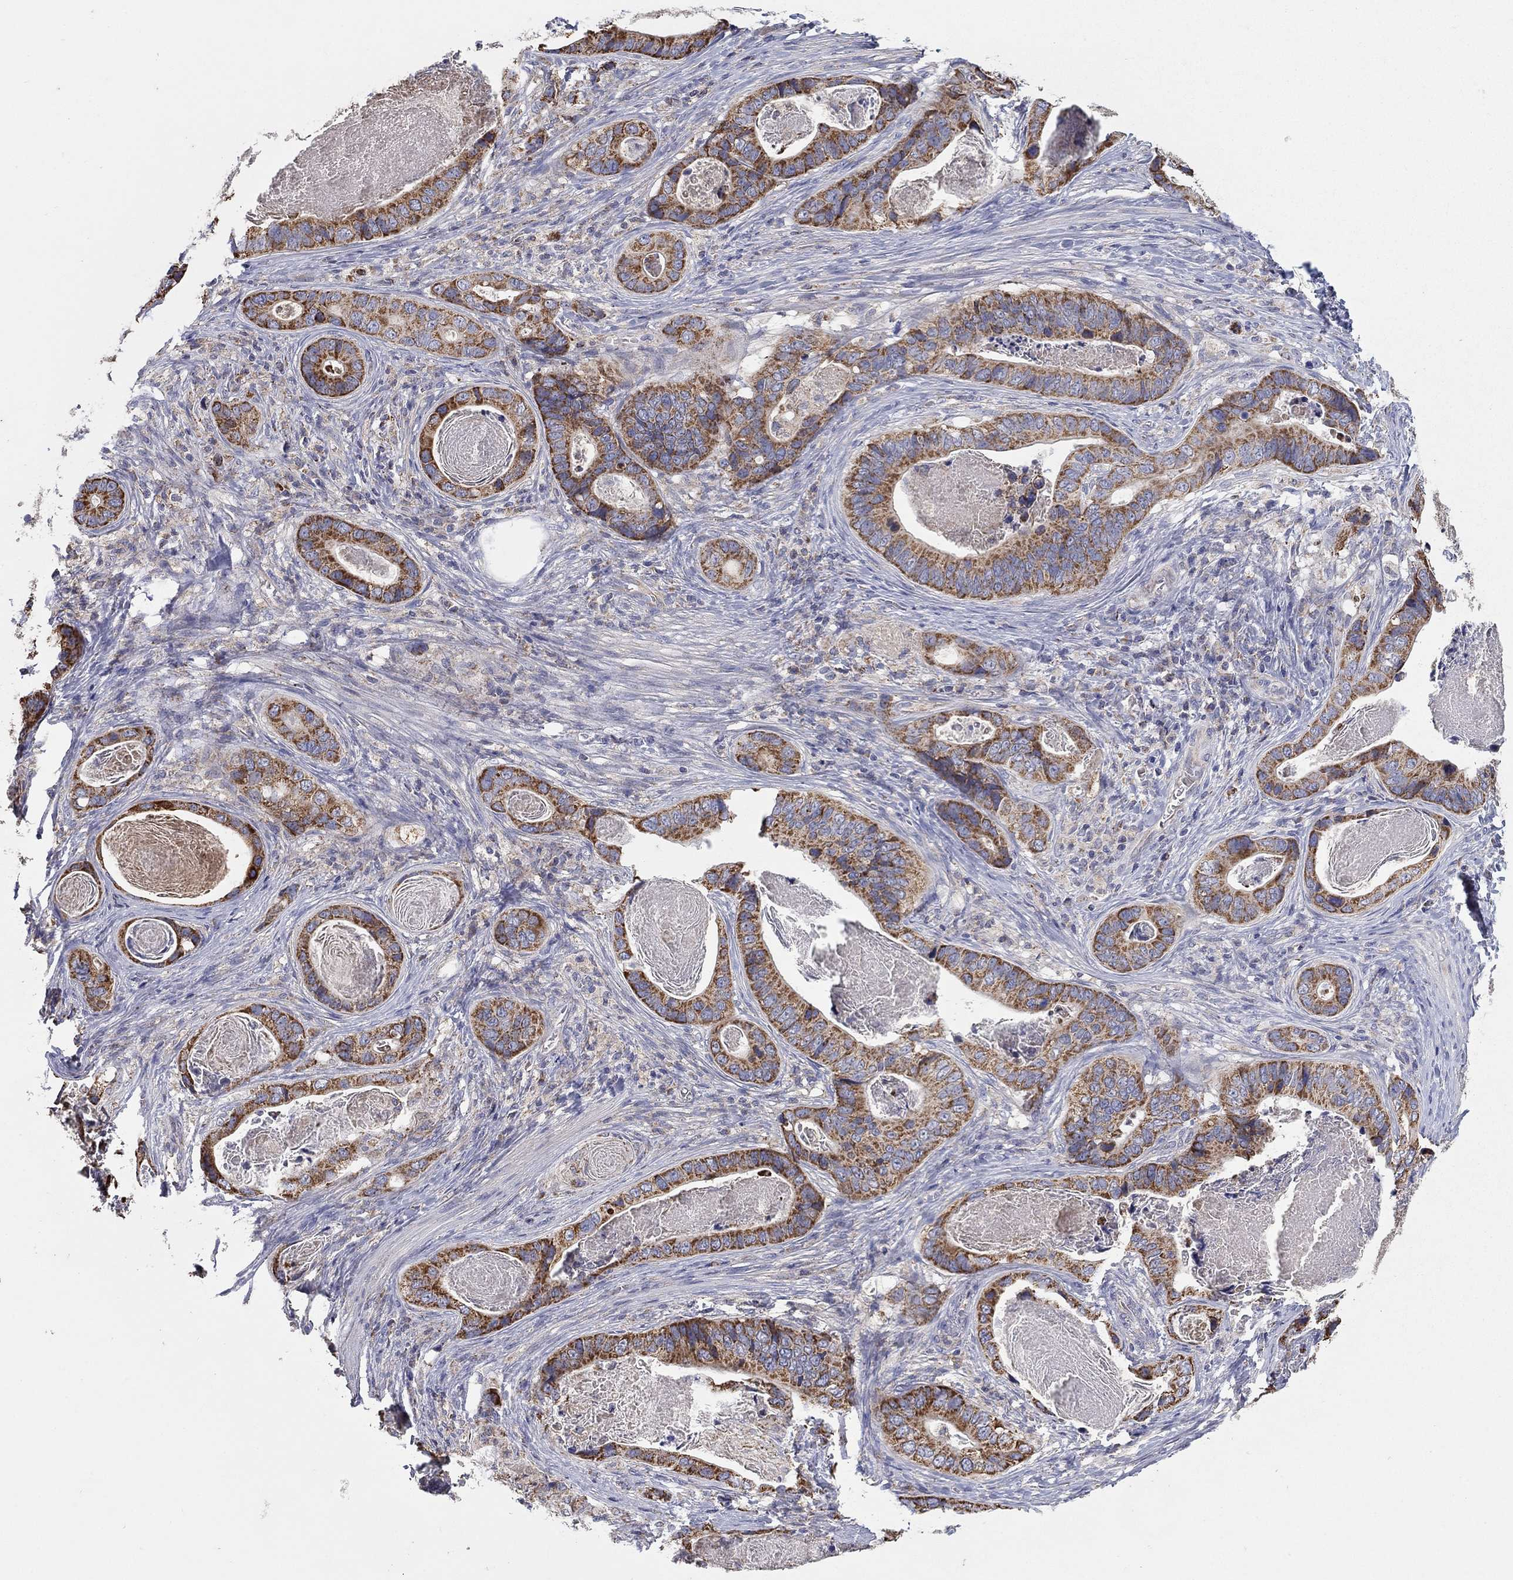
{"staining": {"intensity": "strong", "quantity": ">75%", "location": "cytoplasmic/membranous"}, "tissue": "stomach cancer", "cell_type": "Tumor cells", "image_type": "cancer", "snomed": [{"axis": "morphology", "description": "Adenocarcinoma, NOS"}, {"axis": "topography", "description": "Stomach"}], "caption": "Strong cytoplasmic/membranous positivity is appreciated in about >75% of tumor cells in stomach adenocarcinoma.", "gene": "HPS5", "patient": {"sex": "male", "age": 84}}